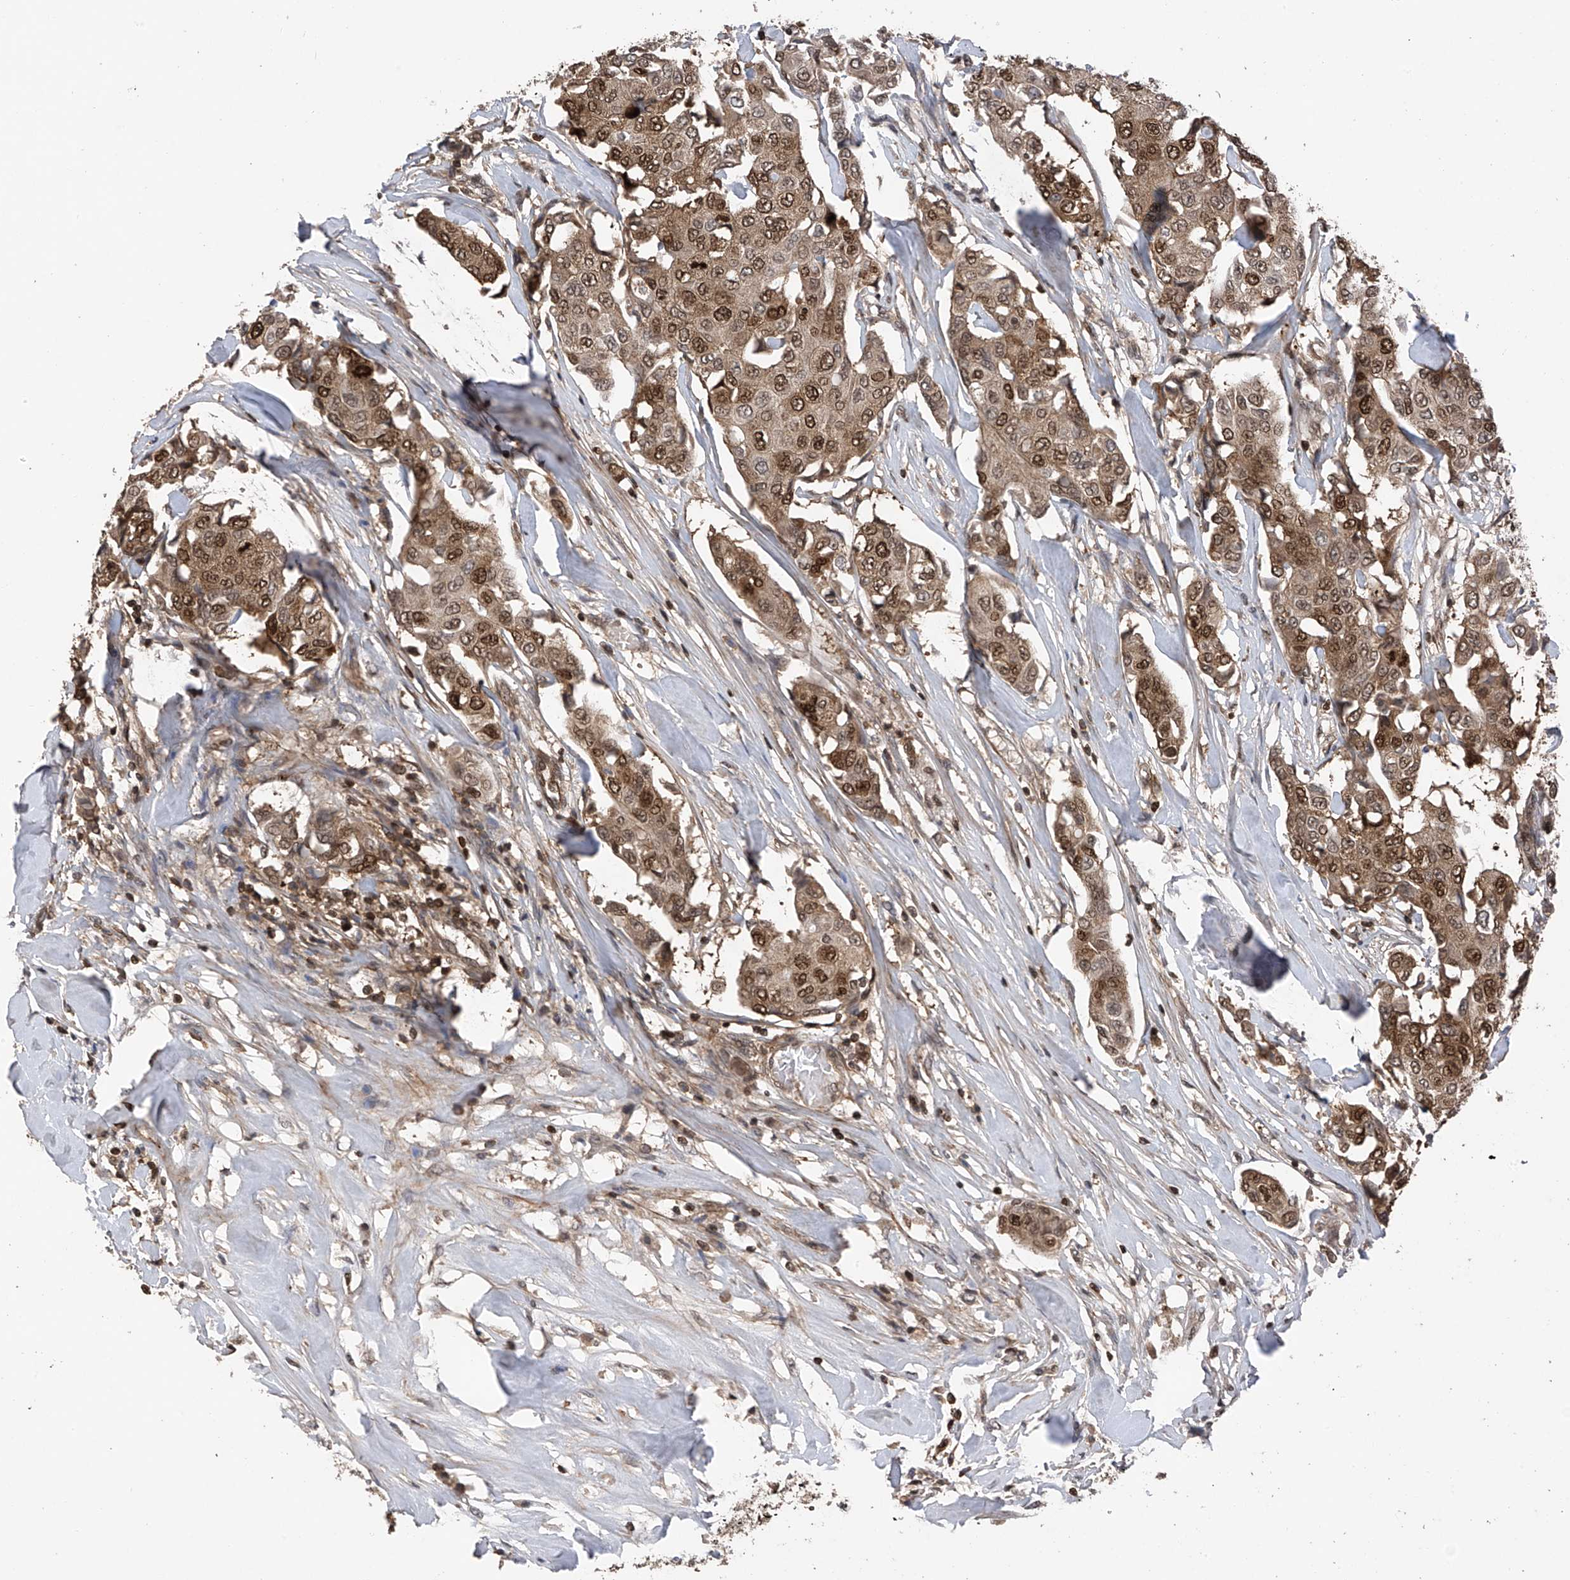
{"staining": {"intensity": "strong", "quantity": ">75%", "location": "cytoplasmic/membranous,nuclear"}, "tissue": "breast cancer", "cell_type": "Tumor cells", "image_type": "cancer", "snomed": [{"axis": "morphology", "description": "Duct carcinoma"}, {"axis": "topography", "description": "Breast"}], "caption": "Tumor cells show high levels of strong cytoplasmic/membranous and nuclear staining in approximately >75% of cells in intraductal carcinoma (breast).", "gene": "DNAJC9", "patient": {"sex": "female", "age": 80}}